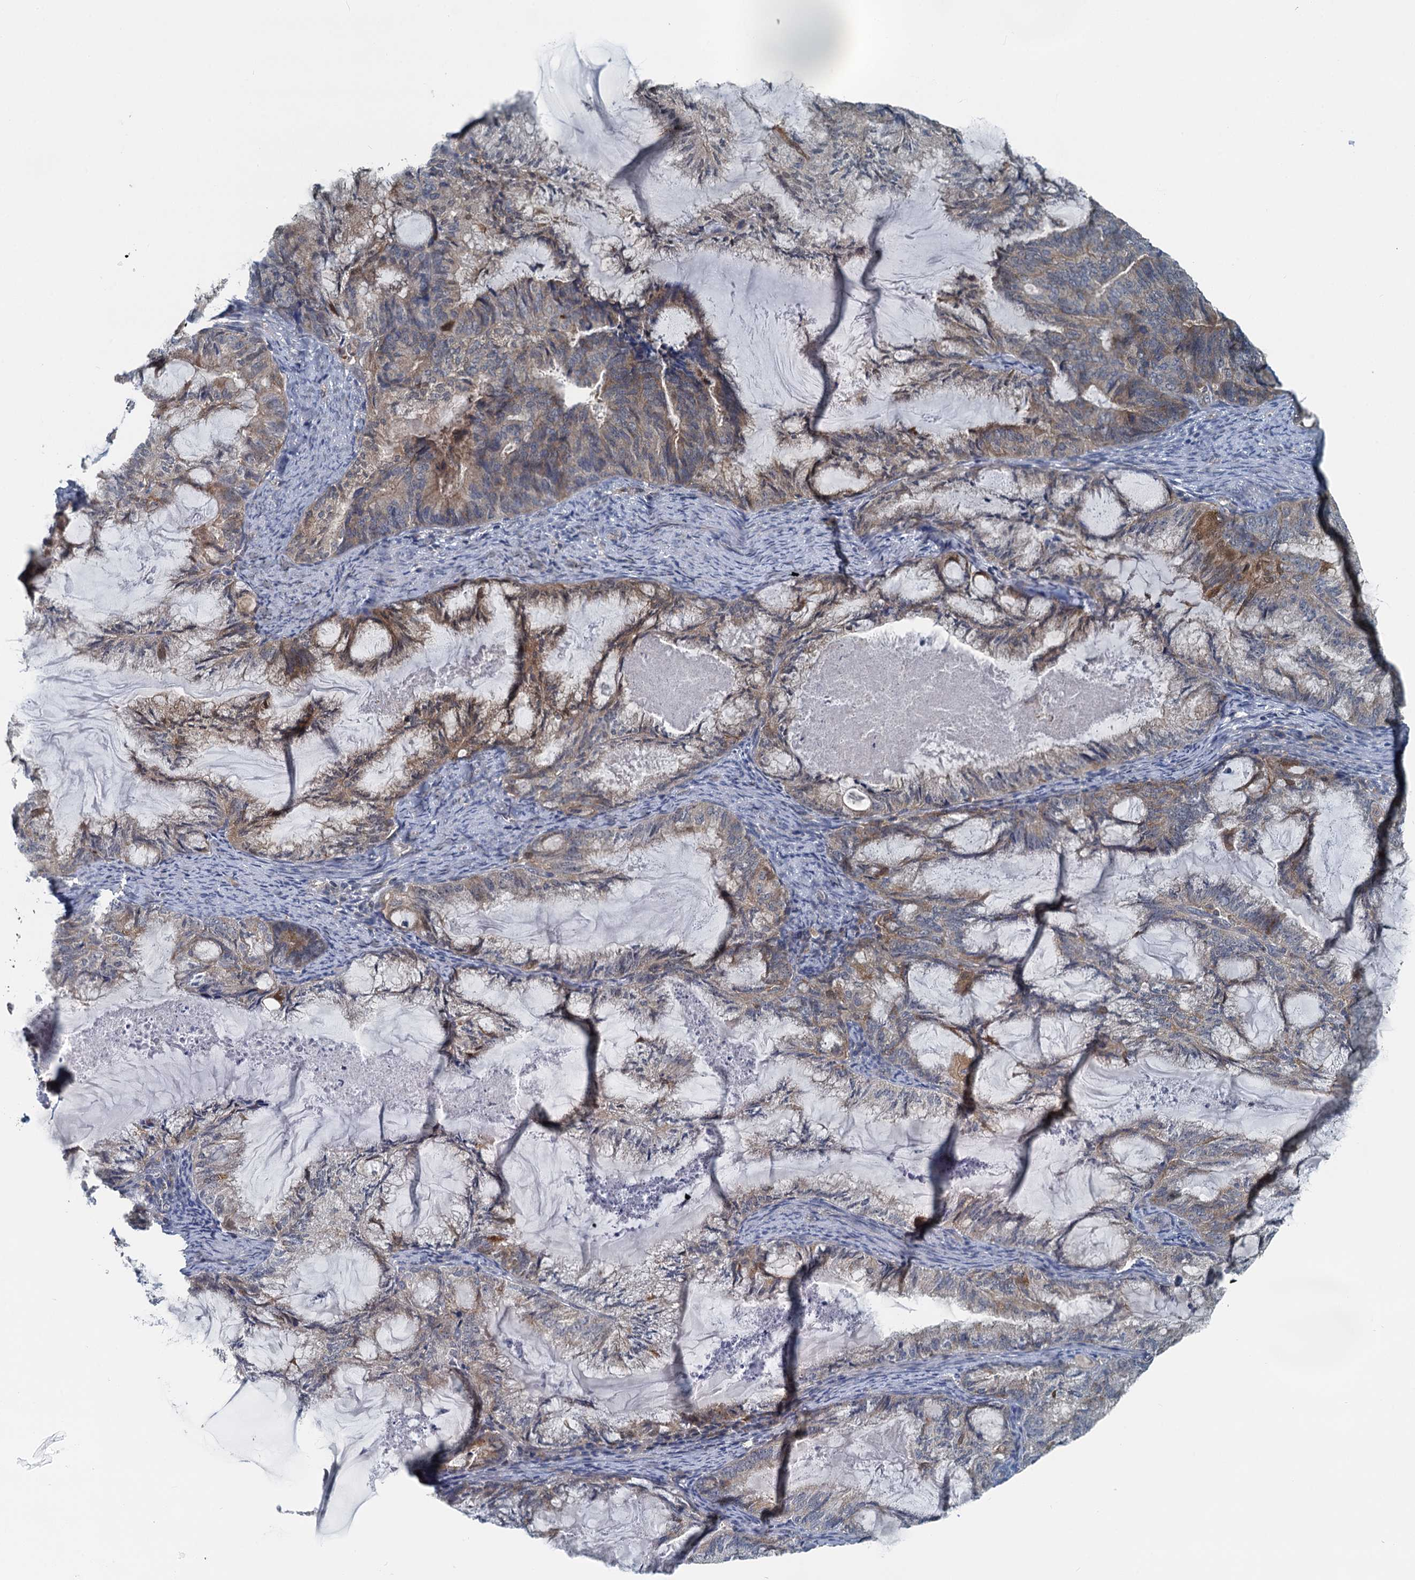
{"staining": {"intensity": "weak", "quantity": "25%-75%", "location": "cytoplasmic/membranous"}, "tissue": "endometrial cancer", "cell_type": "Tumor cells", "image_type": "cancer", "snomed": [{"axis": "morphology", "description": "Adenocarcinoma, NOS"}, {"axis": "topography", "description": "Endometrium"}], "caption": "Immunohistochemistry (IHC) of human endometrial adenocarcinoma displays low levels of weak cytoplasmic/membranous positivity in about 25%-75% of tumor cells. (Brightfield microscopy of DAB IHC at high magnification).", "gene": "GCLM", "patient": {"sex": "female", "age": 86}}